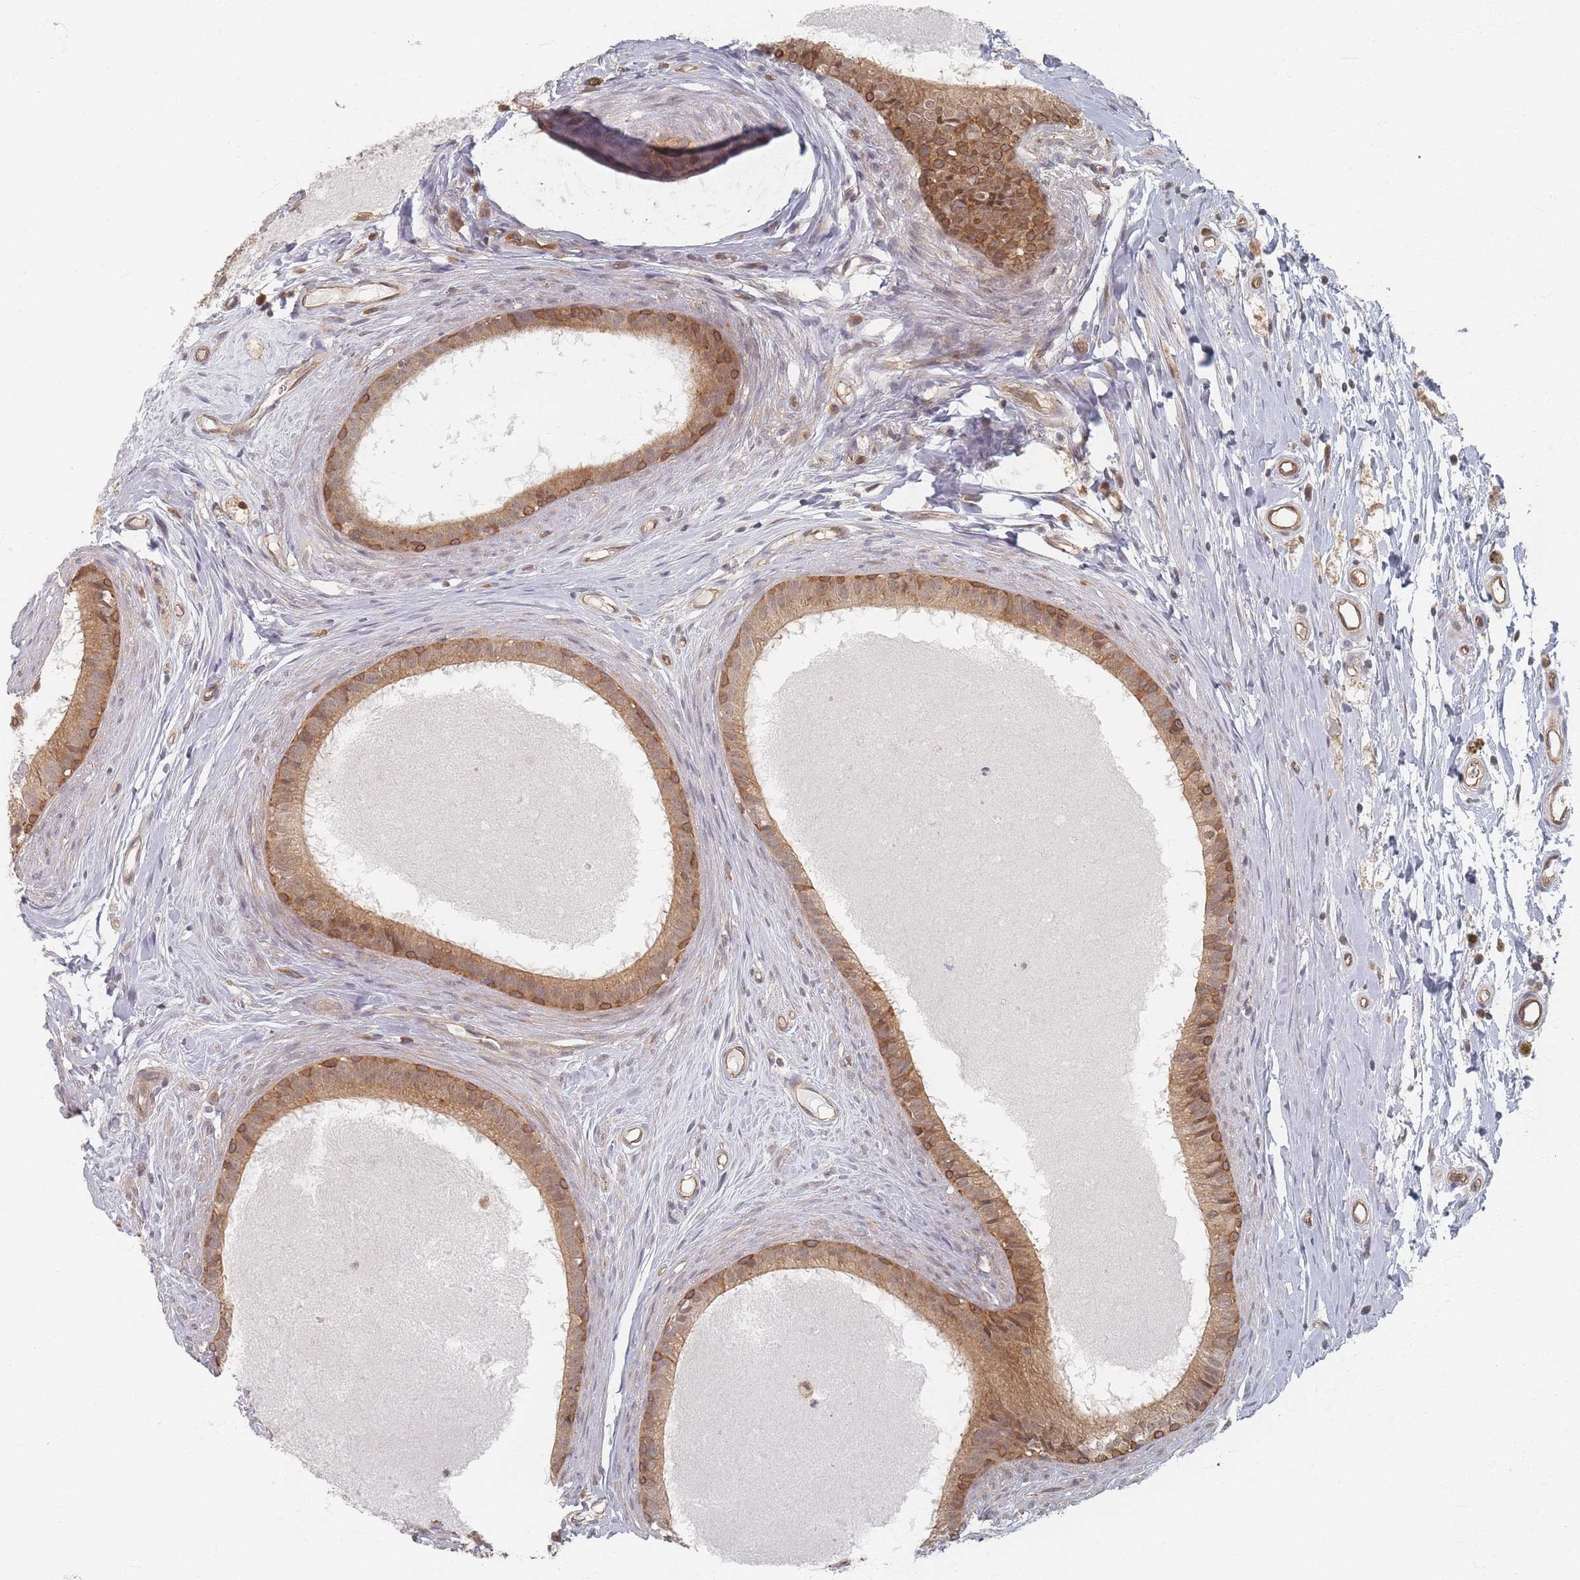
{"staining": {"intensity": "moderate", "quantity": "25%-75%", "location": "cytoplasmic/membranous"}, "tissue": "epididymis", "cell_type": "Glandular cells", "image_type": "normal", "snomed": [{"axis": "morphology", "description": "Normal tissue, NOS"}, {"axis": "topography", "description": "Epididymis"}], "caption": "IHC histopathology image of normal human epididymis stained for a protein (brown), which demonstrates medium levels of moderate cytoplasmic/membranous staining in approximately 25%-75% of glandular cells.", "gene": "PSMD9", "patient": {"sex": "male", "age": 80}}